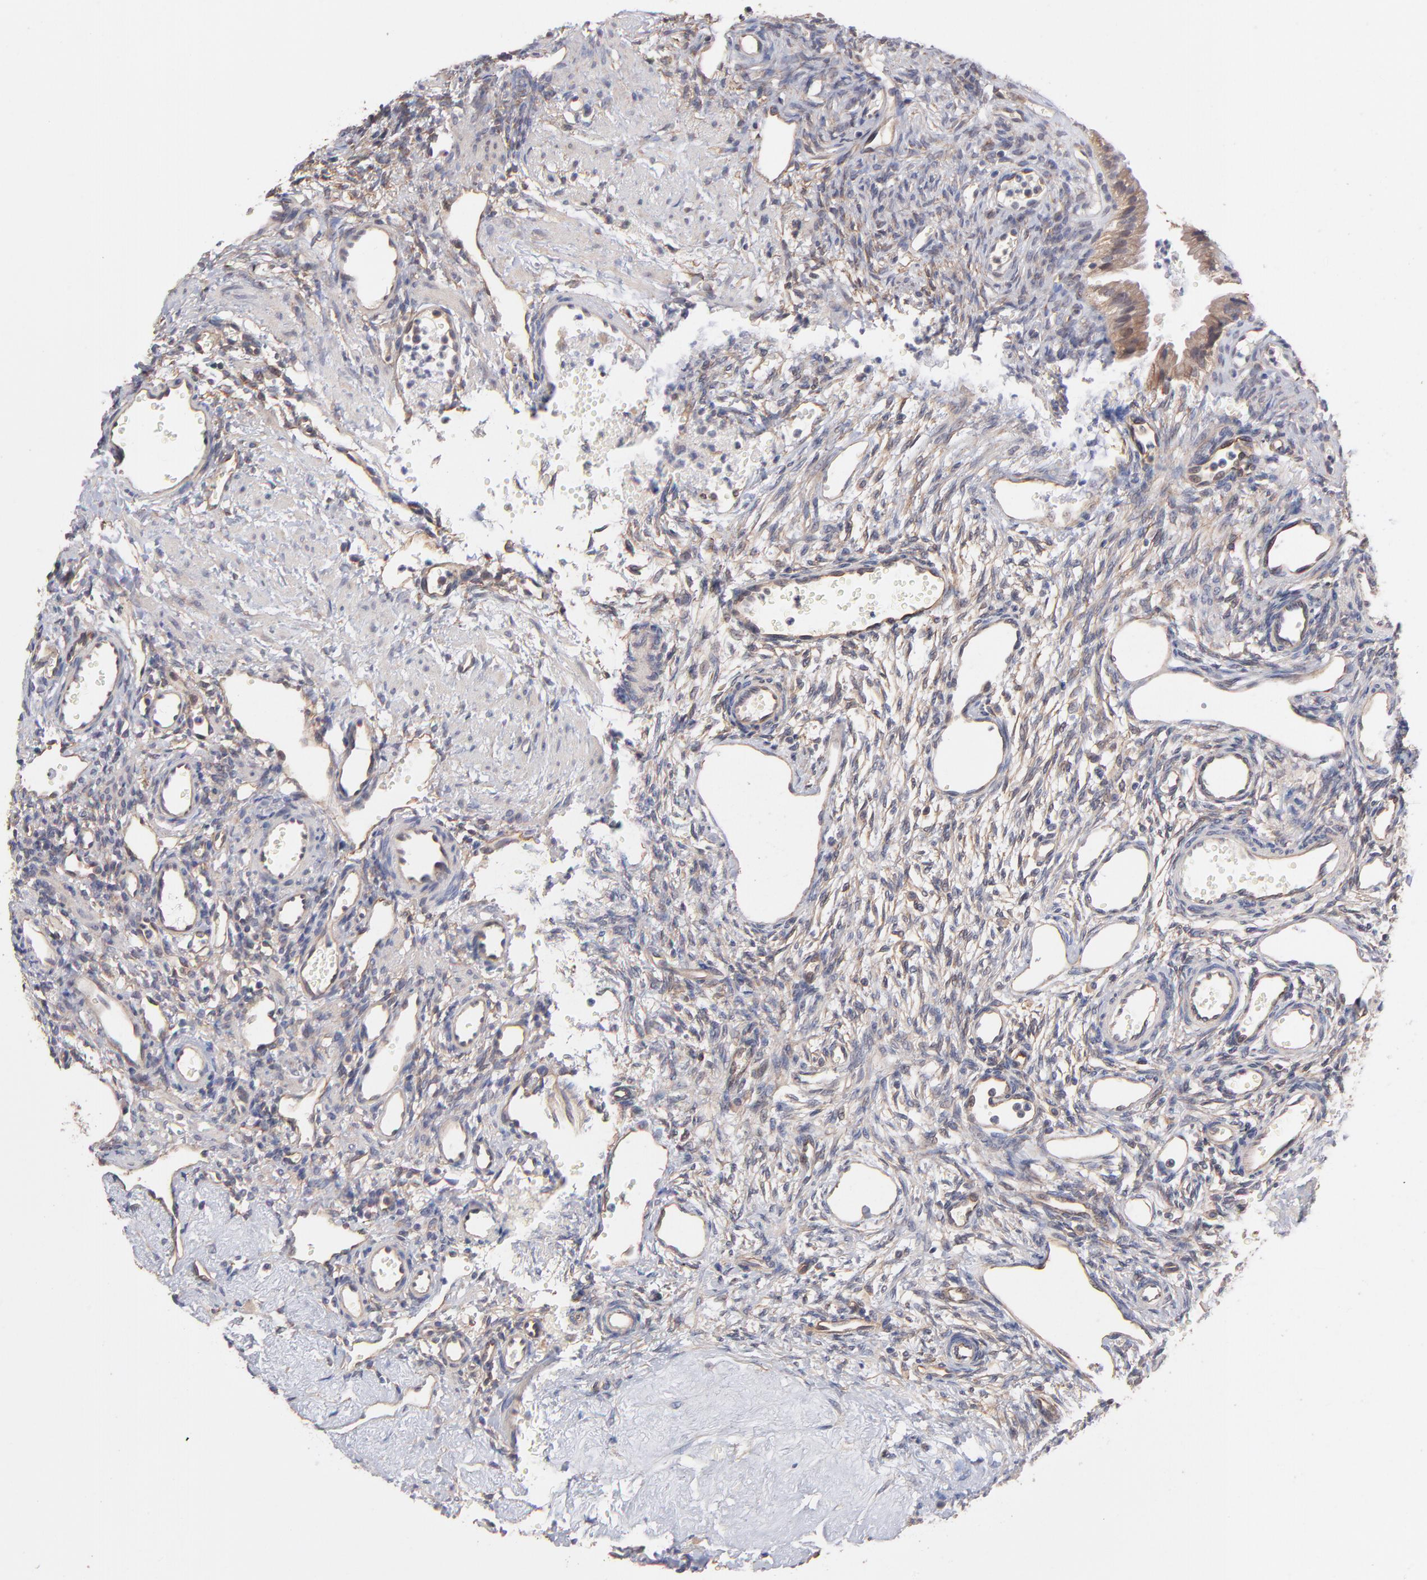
{"staining": {"intensity": "weak", "quantity": "25%-75%", "location": "cytoplasmic/membranous"}, "tissue": "ovary", "cell_type": "Ovarian stroma cells", "image_type": "normal", "snomed": [{"axis": "morphology", "description": "Normal tissue, NOS"}, {"axis": "topography", "description": "Ovary"}], "caption": "Immunohistochemistry staining of benign ovary, which exhibits low levels of weak cytoplasmic/membranous positivity in about 25%-75% of ovarian stroma cells indicating weak cytoplasmic/membranous protein staining. The staining was performed using DAB (brown) for protein detection and nuclei were counterstained in hematoxylin (blue).", "gene": "STAP2", "patient": {"sex": "female", "age": 33}}